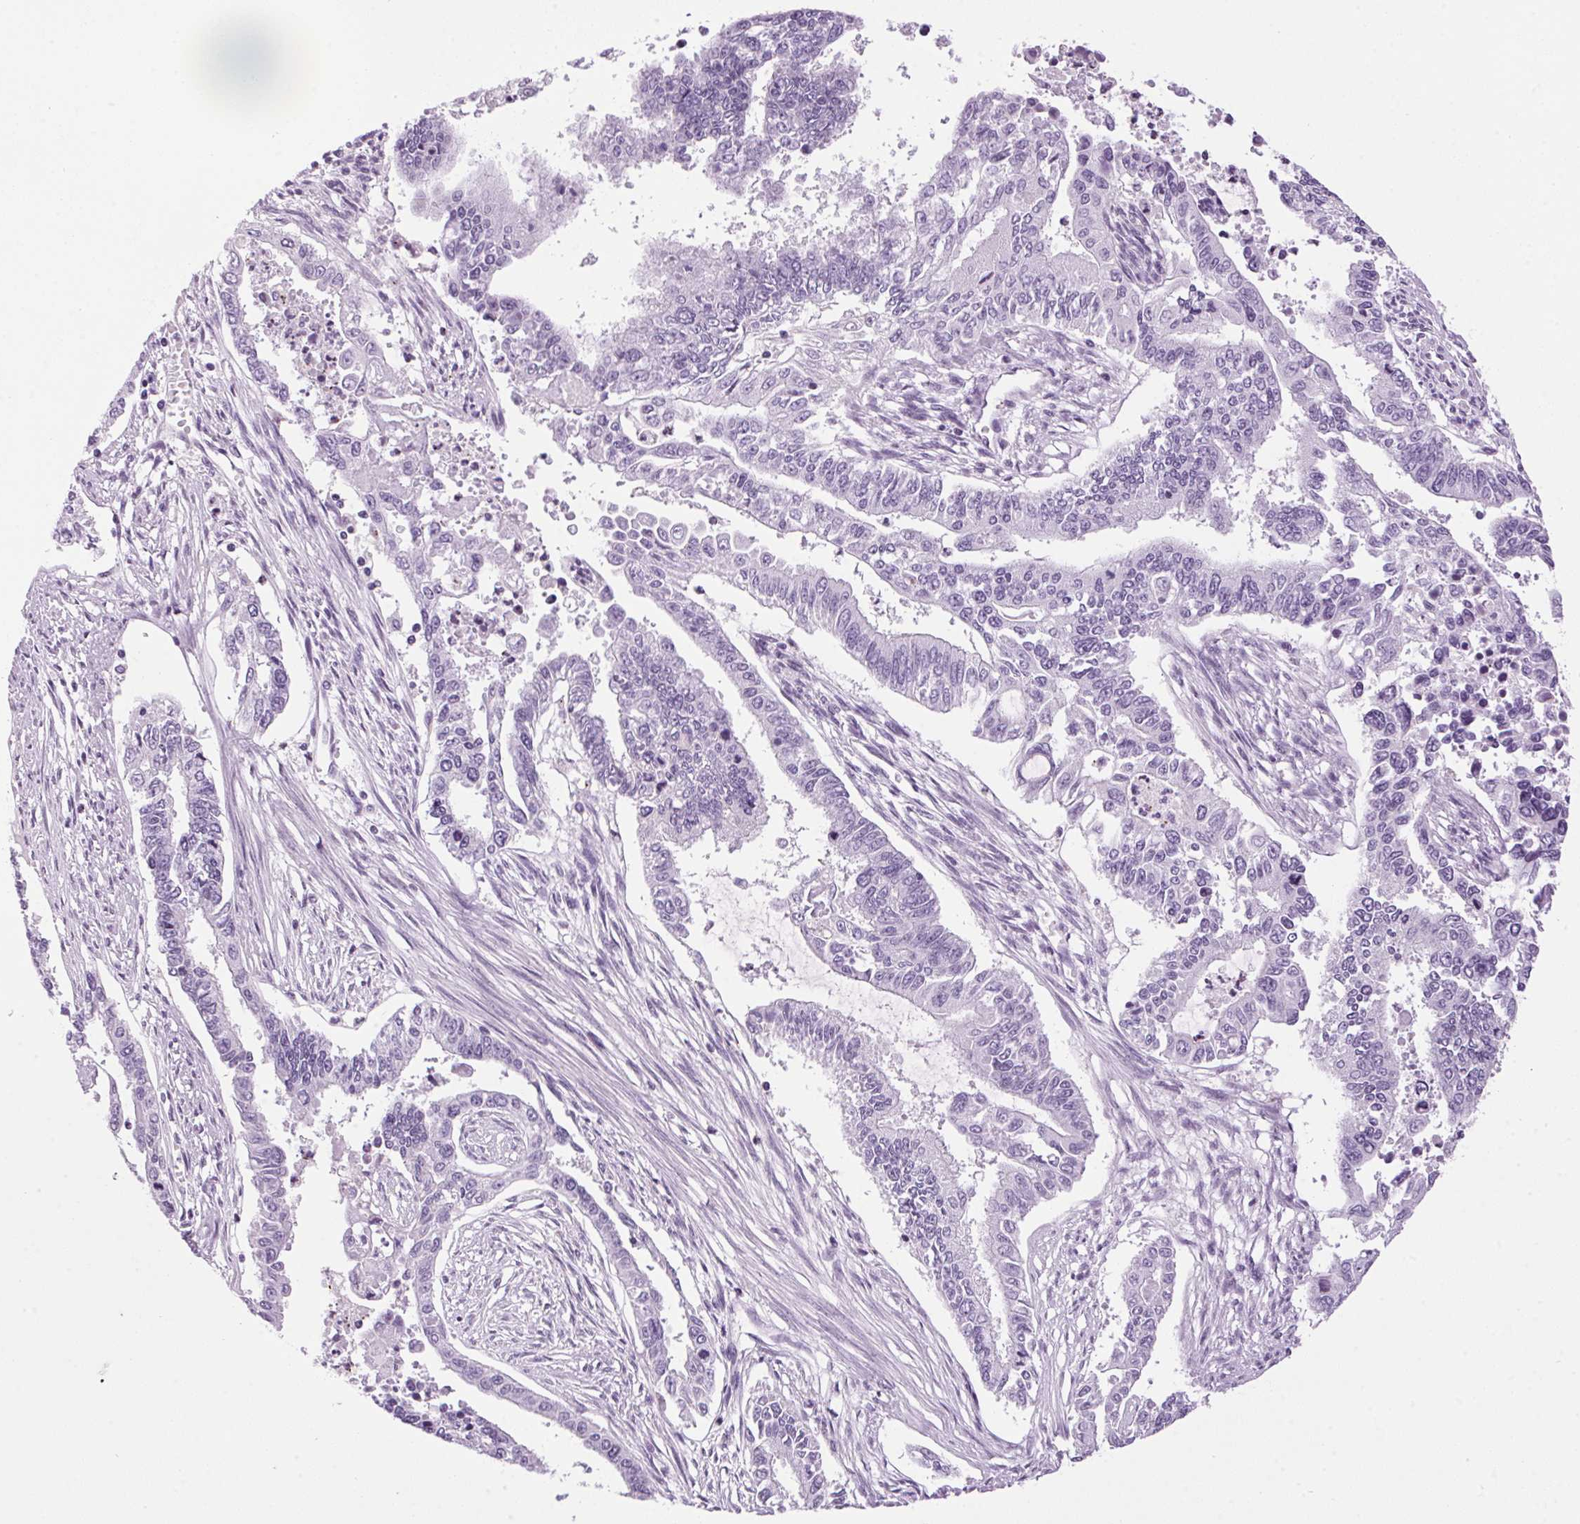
{"staining": {"intensity": "negative", "quantity": "none", "location": "none"}, "tissue": "endometrial cancer", "cell_type": "Tumor cells", "image_type": "cancer", "snomed": [{"axis": "morphology", "description": "Adenocarcinoma, NOS"}, {"axis": "topography", "description": "Uterus"}], "caption": "Immunohistochemistry of adenocarcinoma (endometrial) demonstrates no expression in tumor cells.", "gene": "TMEM88B", "patient": {"sex": "female", "age": 59}}